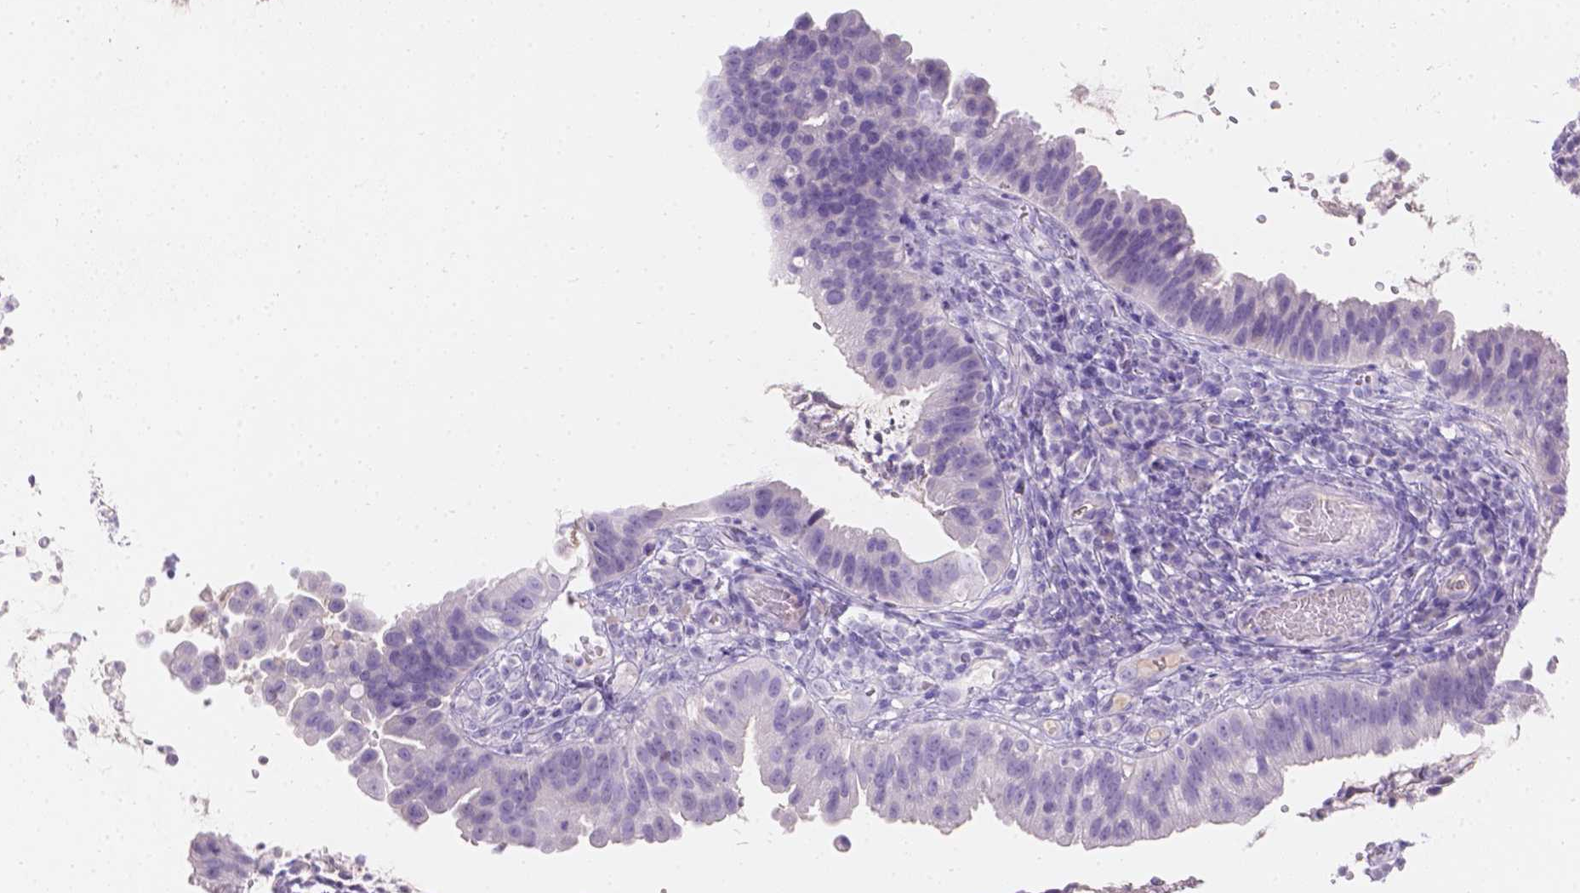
{"staining": {"intensity": "negative", "quantity": "none", "location": "none"}, "tissue": "cervical cancer", "cell_type": "Tumor cells", "image_type": "cancer", "snomed": [{"axis": "morphology", "description": "Adenocarcinoma, NOS"}, {"axis": "topography", "description": "Cervix"}], "caption": "Tumor cells are negative for protein expression in human cervical cancer.", "gene": "GAL3ST2", "patient": {"sex": "female", "age": 34}}